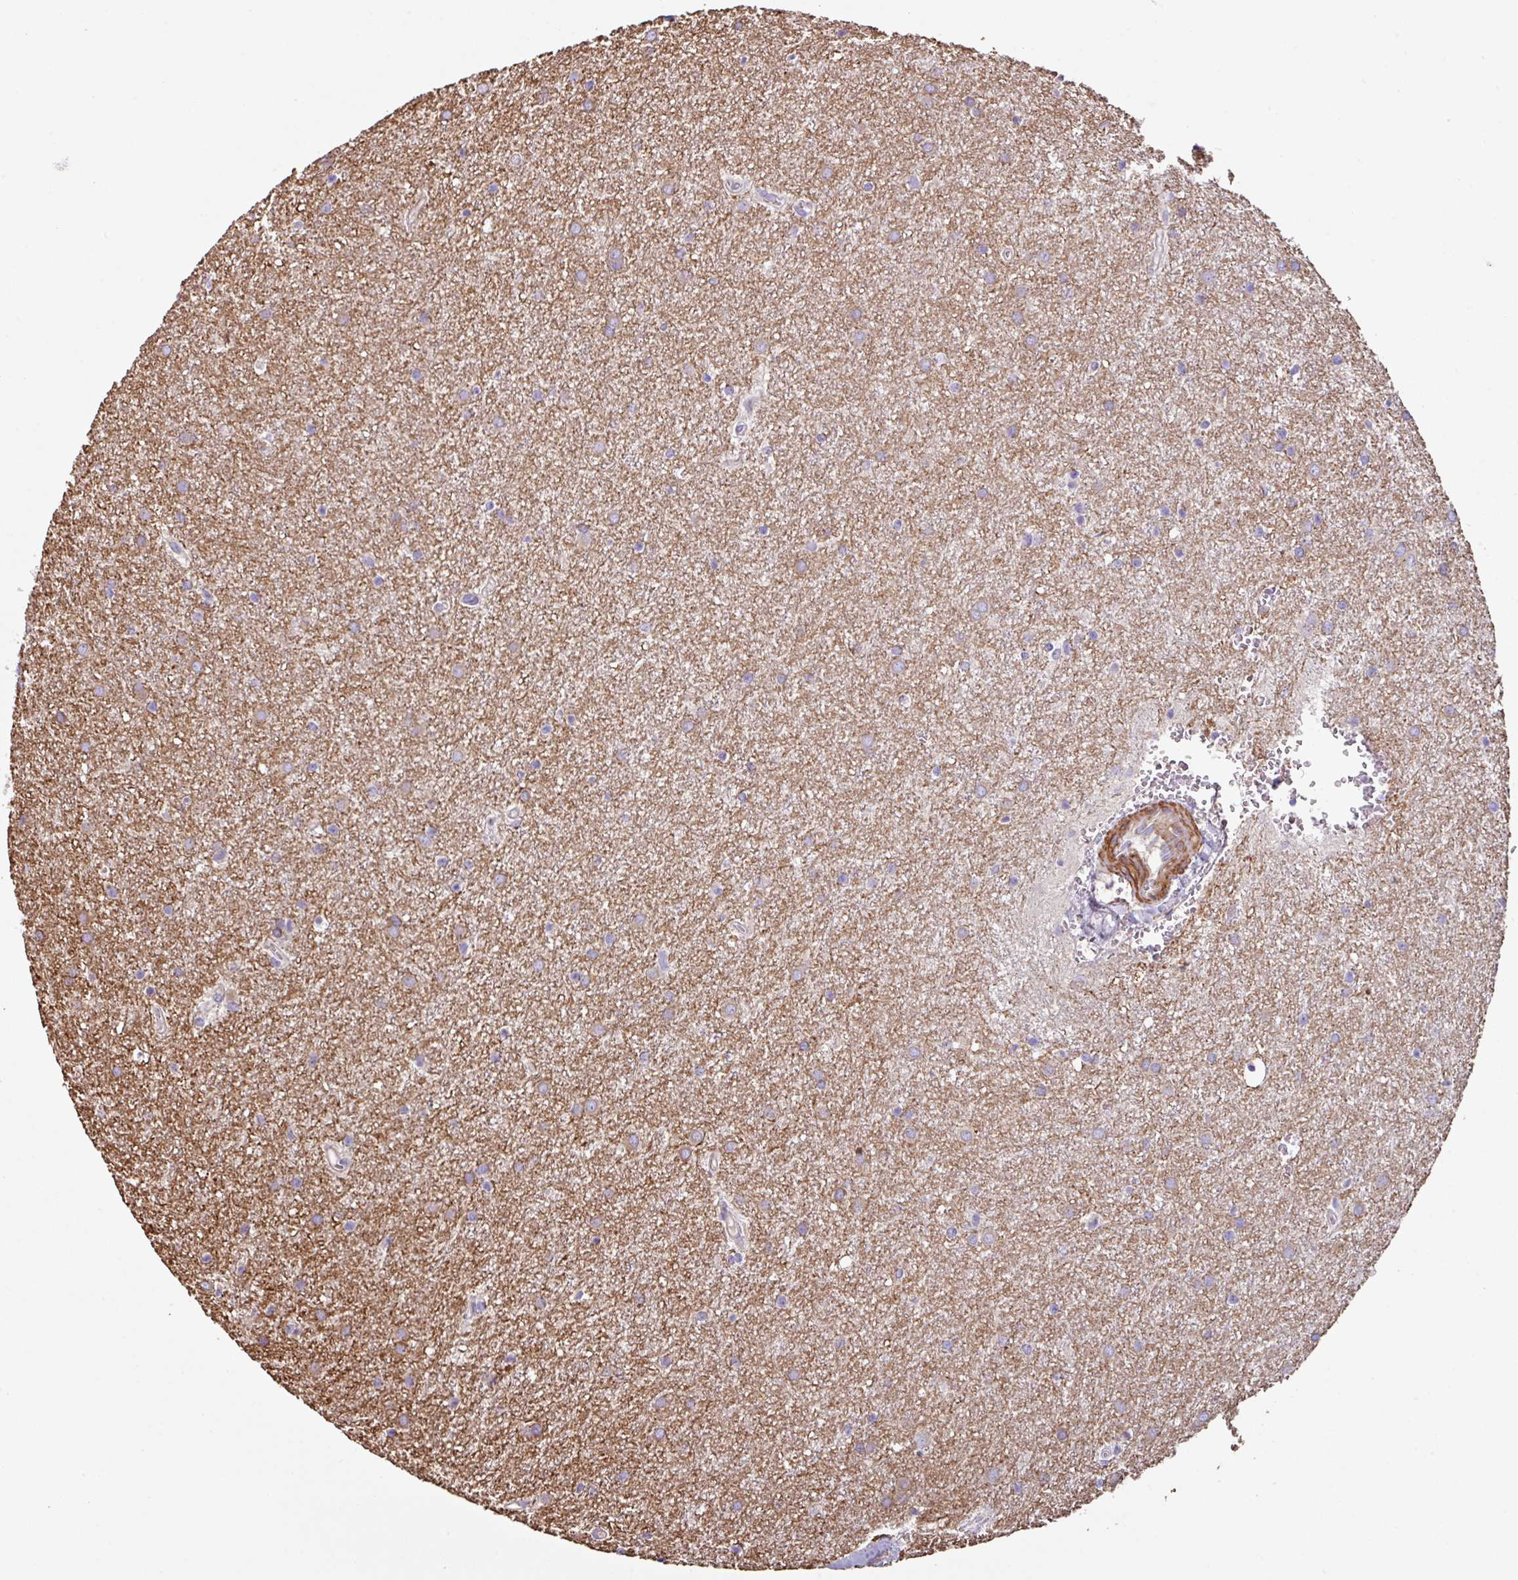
{"staining": {"intensity": "weak", "quantity": "25%-75%", "location": "cytoplasmic/membranous"}, "tissue": "glioma", "cell_type": "Tumor cells", "image_type": "cancer", "snomed": [{"axis": "morphology", "description": "Glioma, malignant, Low grade"}, {"axis": "topography", "description": "Cerebellum"}], "caption": "Protein staining of low-grade glioma (malignant) tissue demonstrates weak cytoplasmic/membranous positivity in approximately 25%-75% of tumor cells.", "gene": "MRRF", "patient": {"sex": "female", "age": 5}}